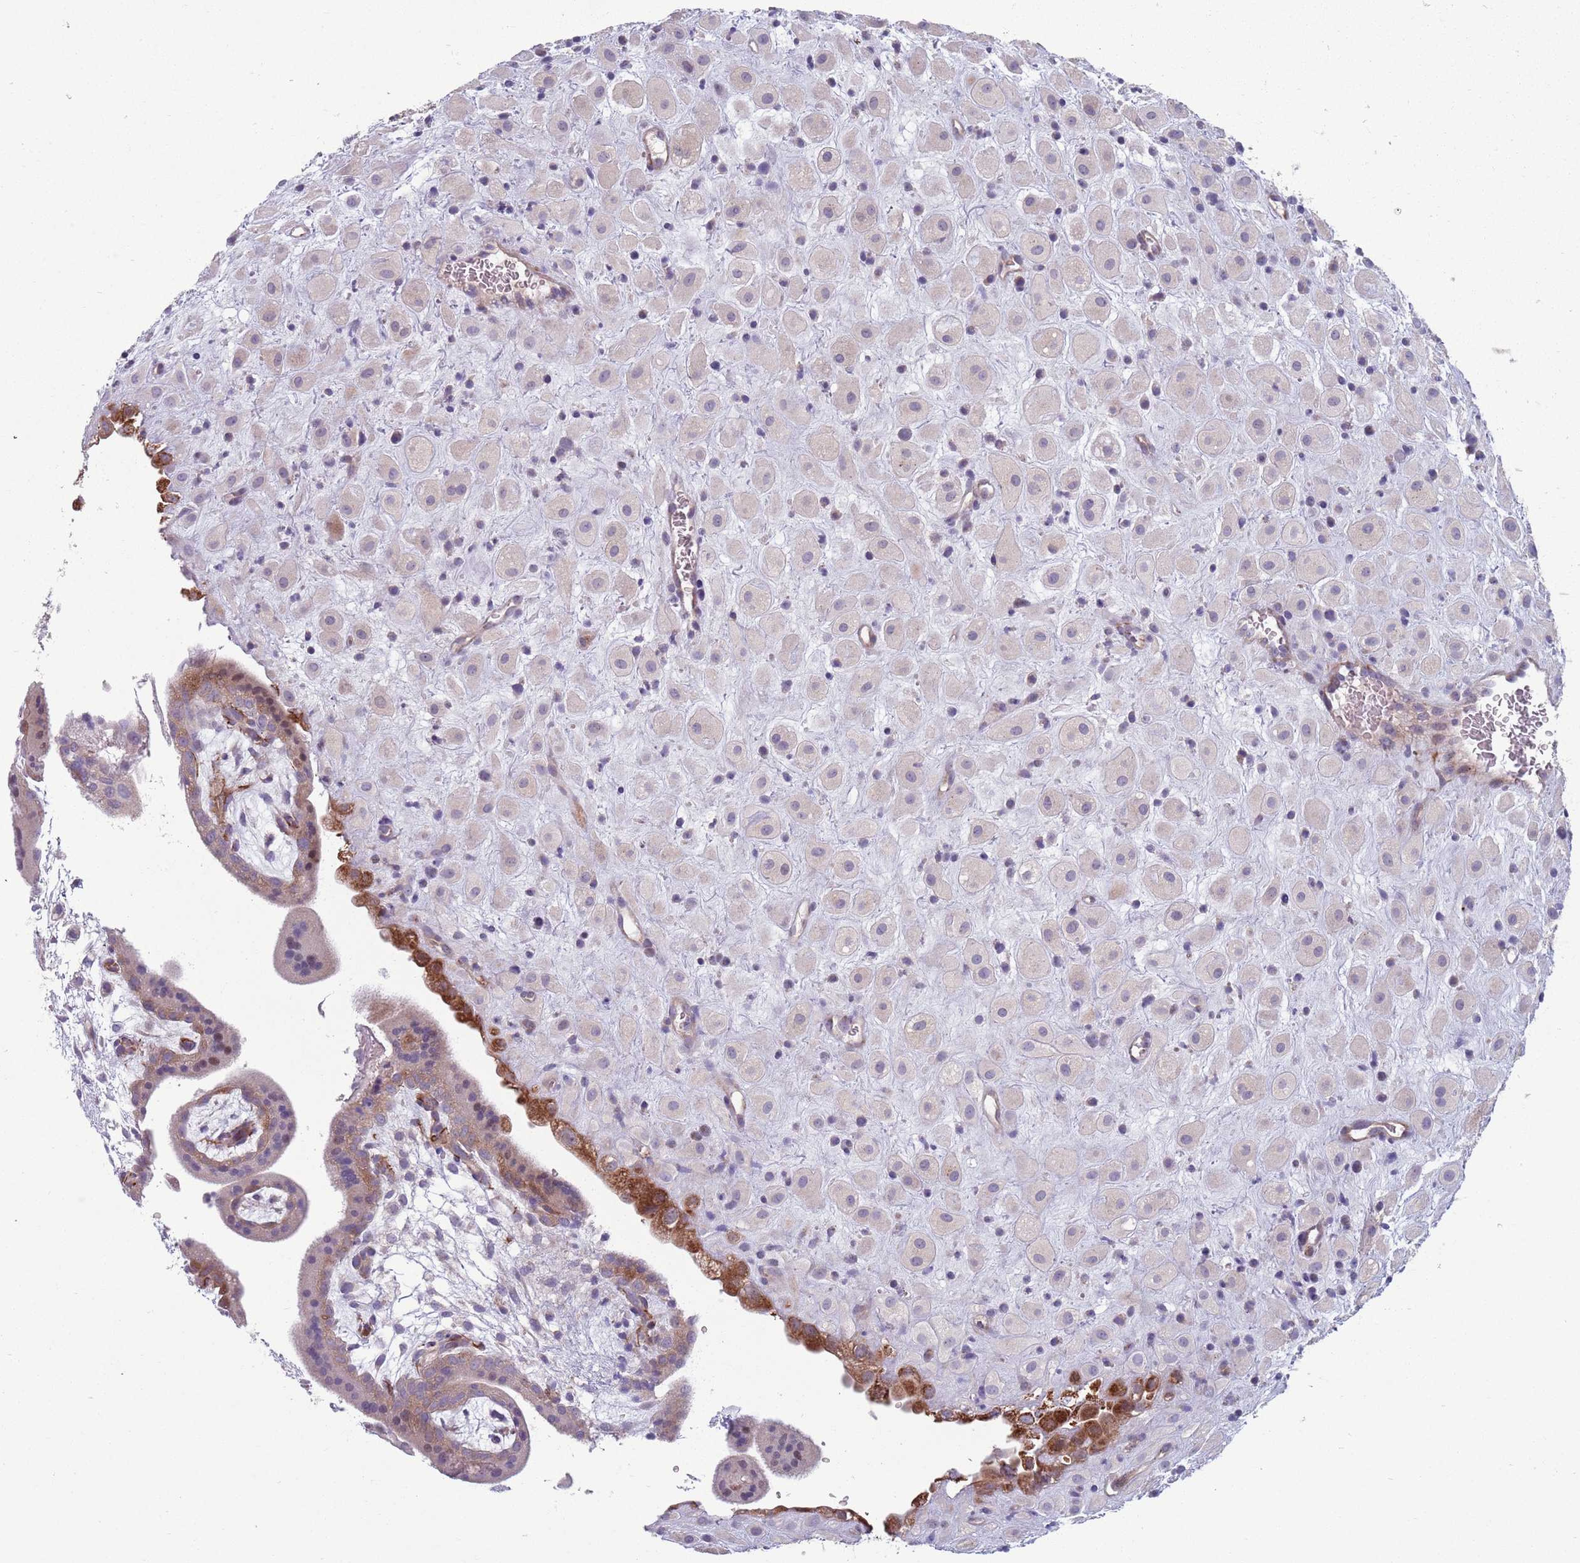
{"staining": {"intensity": "negative", "quantity": "none", "location": "none"}, "tissue": "placenta", "cell_type": "Decidual cells", "image_type": "normal", "snomed": [{"axis": "morphology", "description": "Normal tissue, NOS"}, {"axis": "topography", "description": "Placenta"}], "caption": "Immunohistochemical staining of unremarkable placenta demonstrates no significant expression in decidual cells. Brightfield microscopy of IHC stained with DAB (3,3'-diaminobenzidine) (brown) and hematoxylin (blue), captured at high magnification.", "gene": "TYW1B", "patient": {"sex": "female", "age": 35}}